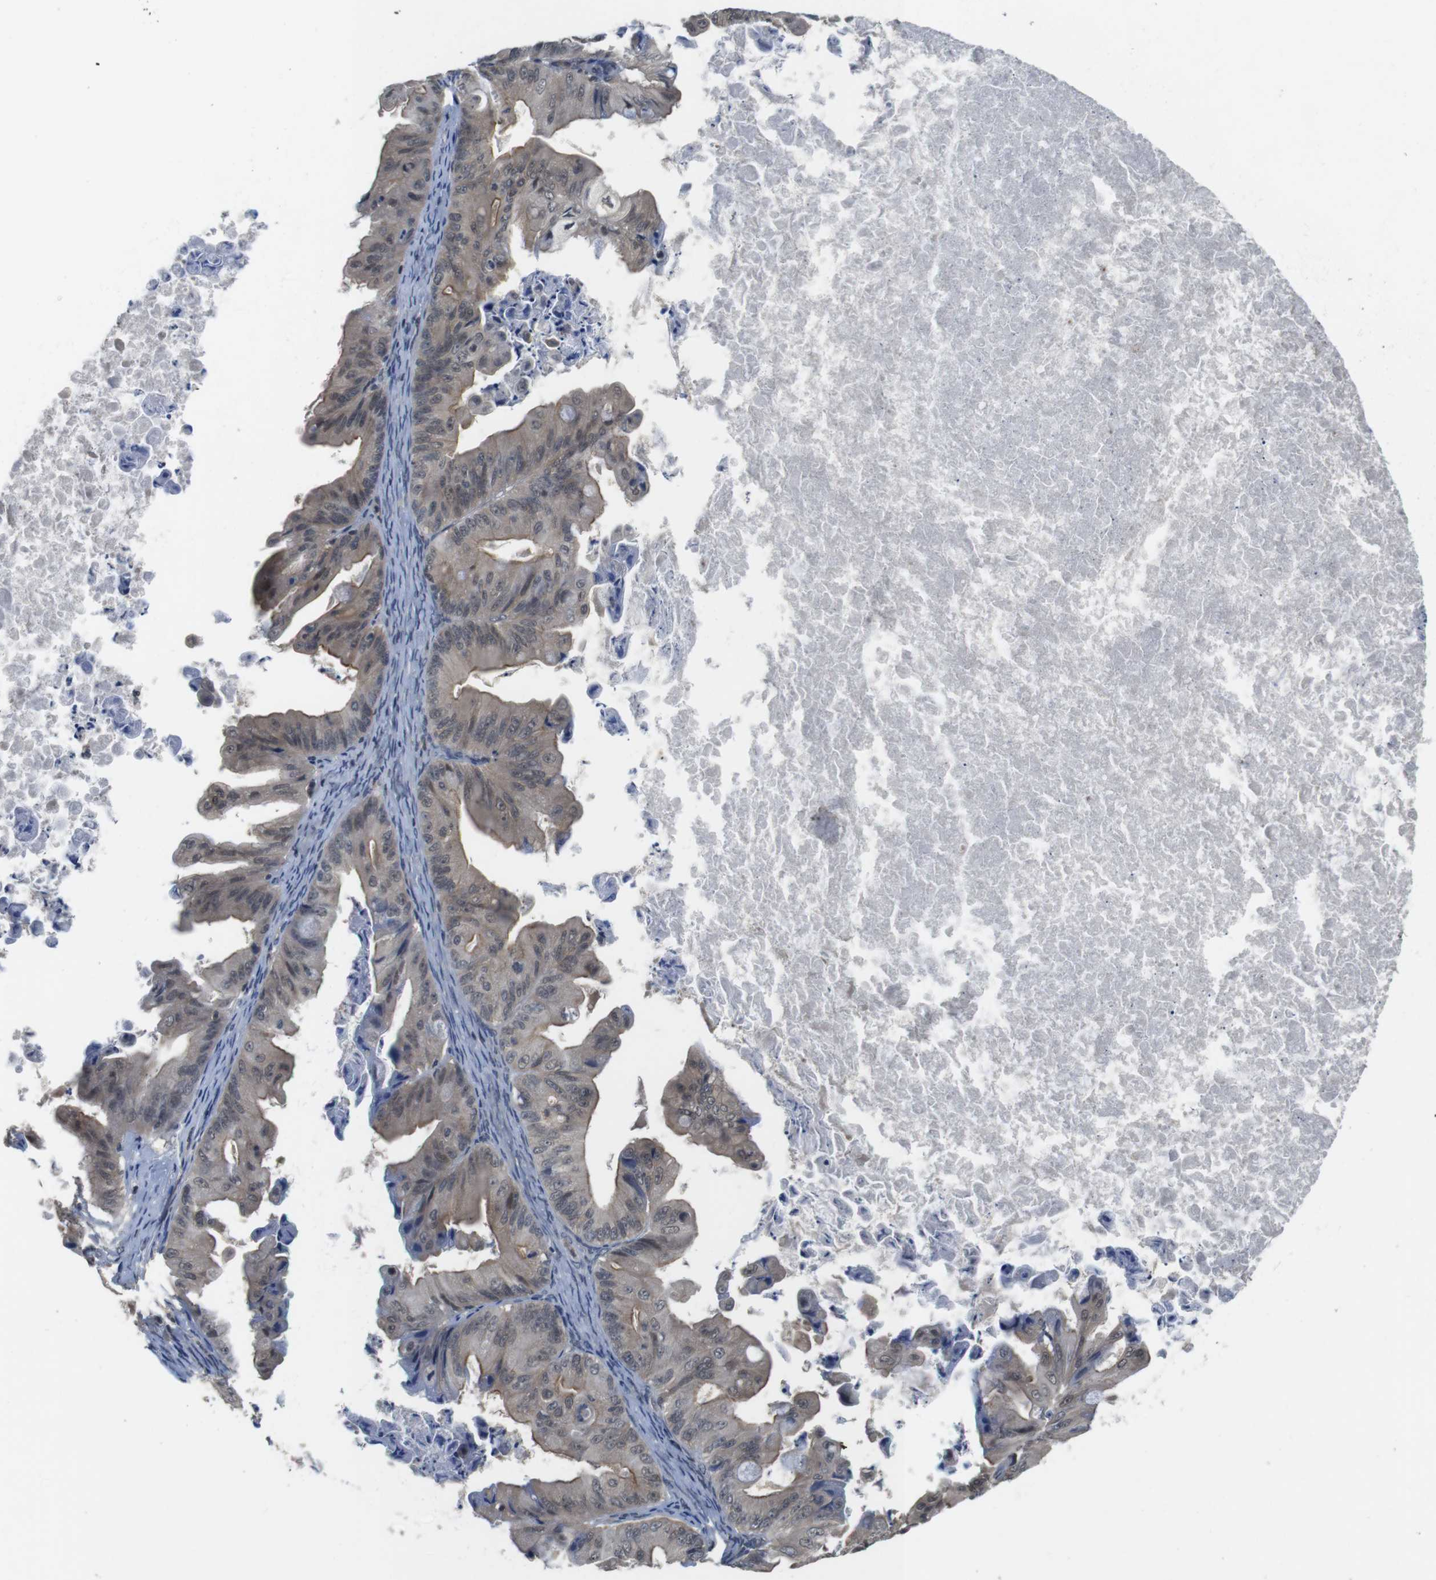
{"staining": {"intensity": "weak", "quantity": "25%-75%", "location": "cytoplasmic/membranous"}, "tissue": "ovarian cancer", "cell_type": "Tumor cells", "image_type": "cancer", "snomed": [{"axis": "morphology", "description": "Cystadenocarcinoma, mucinous, NOS"}, {"axis": "topography", "description": "Ovary"}], "caption": "A photomicrograph of human ovarian mucinous cystadenocarcinoma stained for a protein reveals weak cytoplasmic/membranous brown staining in tumor cells. Ihc stains the protein of interest in brown and the nuclei are stained blue.", "gene": "FADD", "patient": {"sex": "female", "age": 37}}